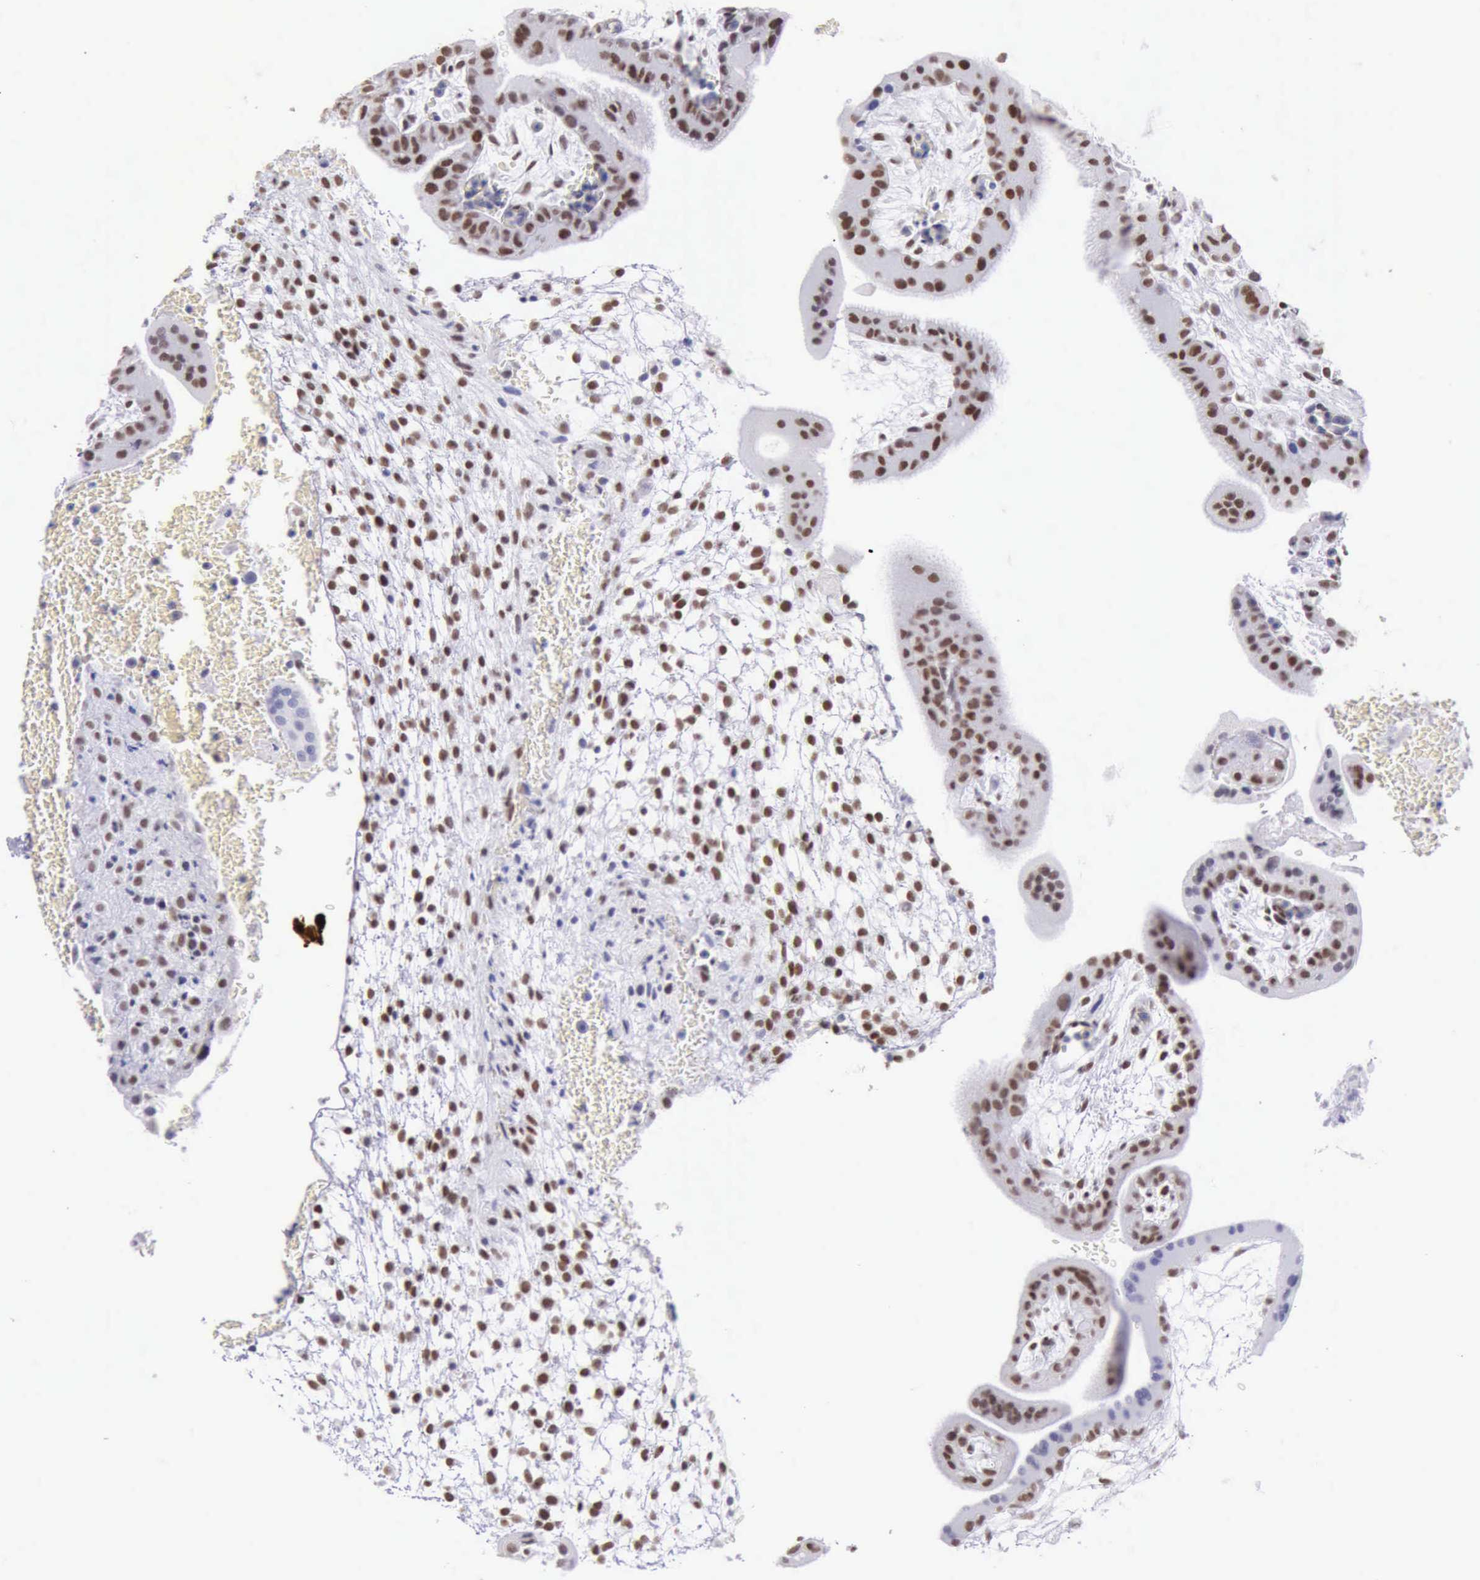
{"staining": {"intensity": "moderate", "quantity": ">75%", "location": "nuclear"}, "tissue": "placenta", "cell_type": "Decidual cells", "image_type": "normal", "snomed": [{"axis": "morphology", "description": "Normal tissue, NOS"}, {"axis": "topography", "description": "Placenta"}], "caption": "This photomicrograph reveals immunohistochemistry (IHC) staining of normal human placenta, with medium moderate nuclear staining in approximately >75% of decidual cells.", "gene": "EP300", "patient": {"sex": "female", "age": 35}}